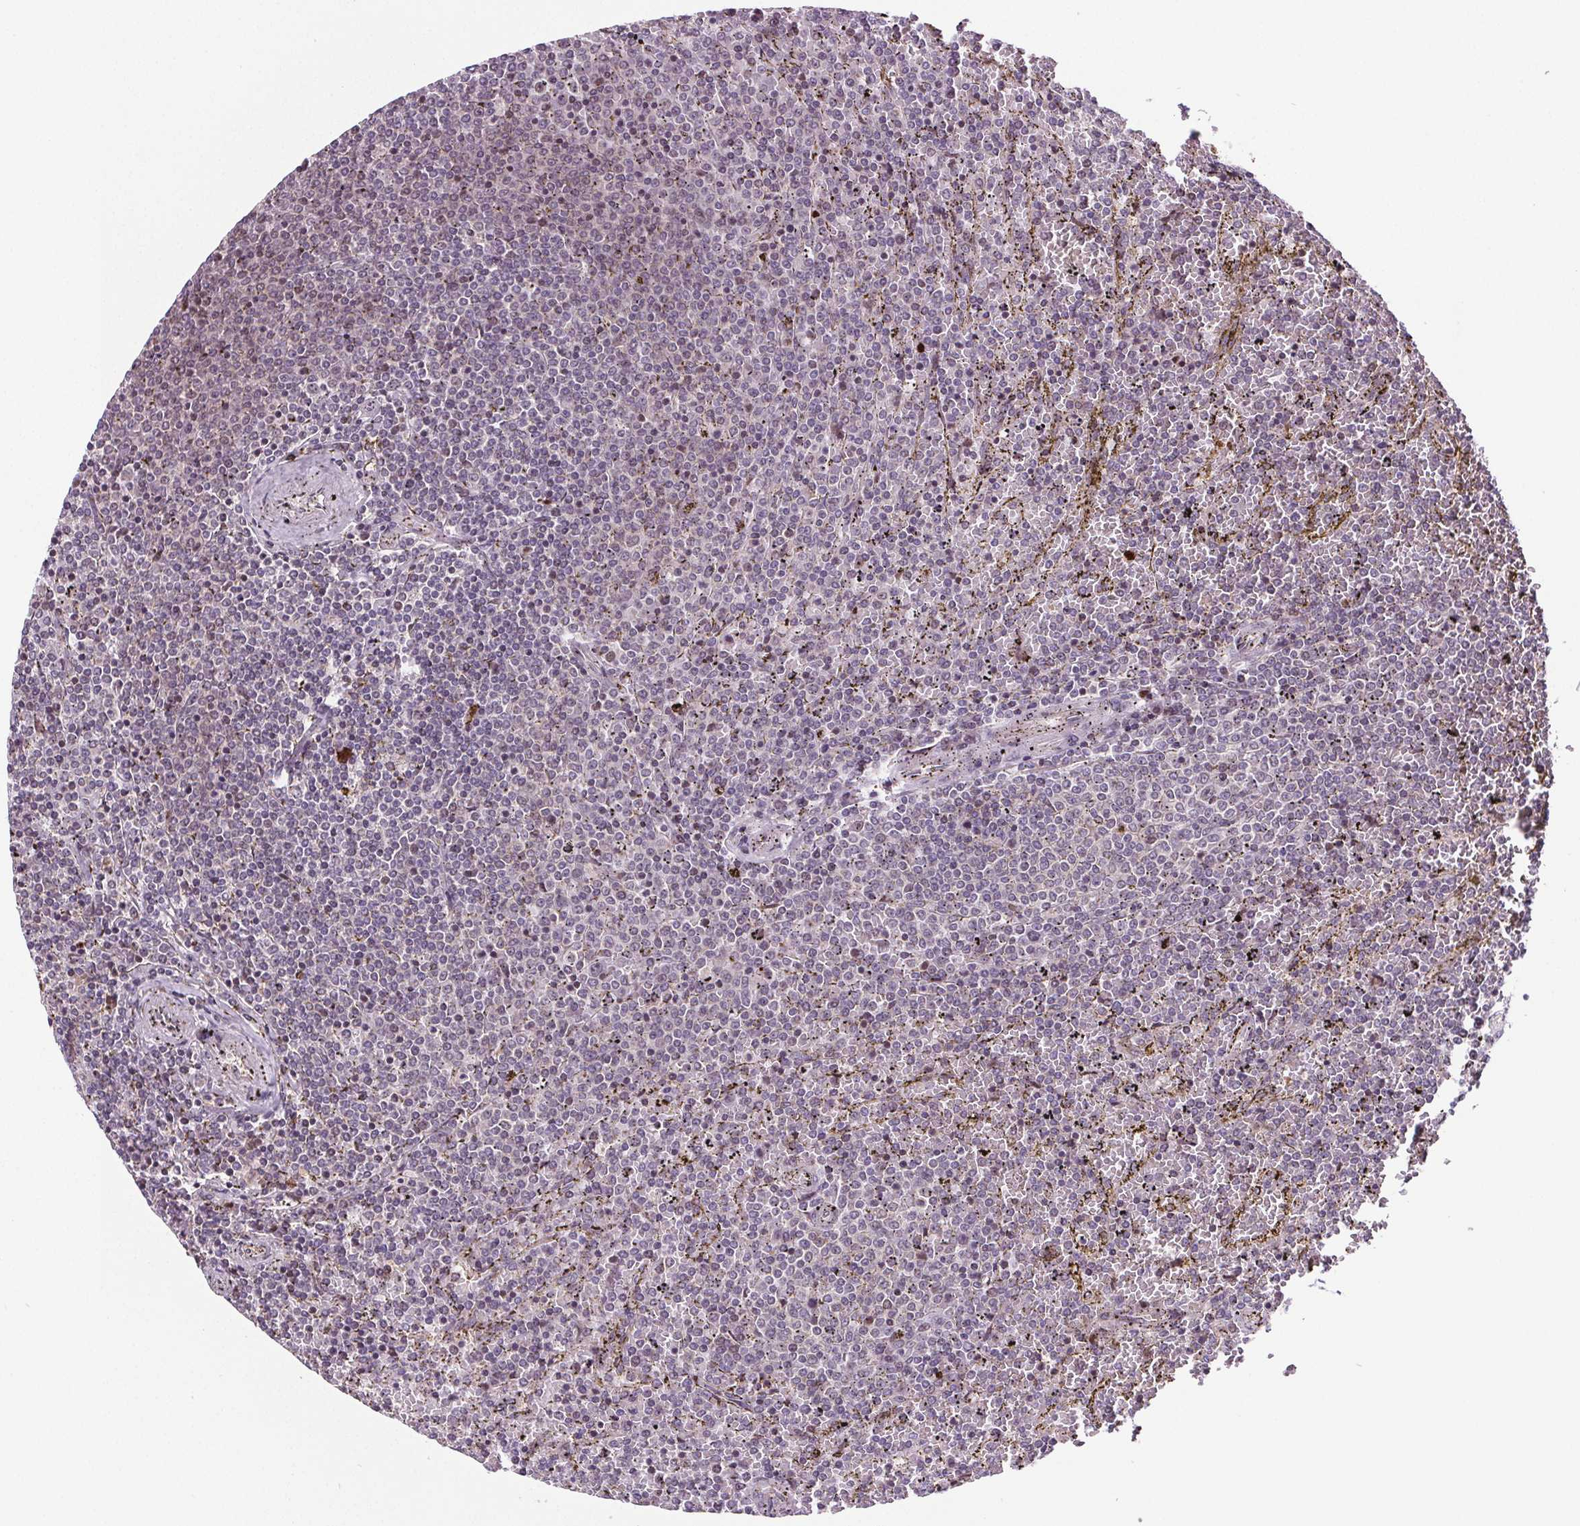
{"staining": {"intensity": "negative", "quantity": "none", "location": "none"}, "tissue": "lymphoma", "cell_type": "Tumor cells", "image_type": "cancer", "snomed": [{"axis": "morphology", "description": "Malignant lymphoma, non-Hodgkin's type, Low grade"}, {"axis": "topography", "description": "Spleen"}], "caption": "A high-resolution photomicrograph shows IHC staining of lymphoma, which shows no significant positivity in tumor cells.", "gene": "SUCLA2", "patient": {"sex": "female", "age": 77}}